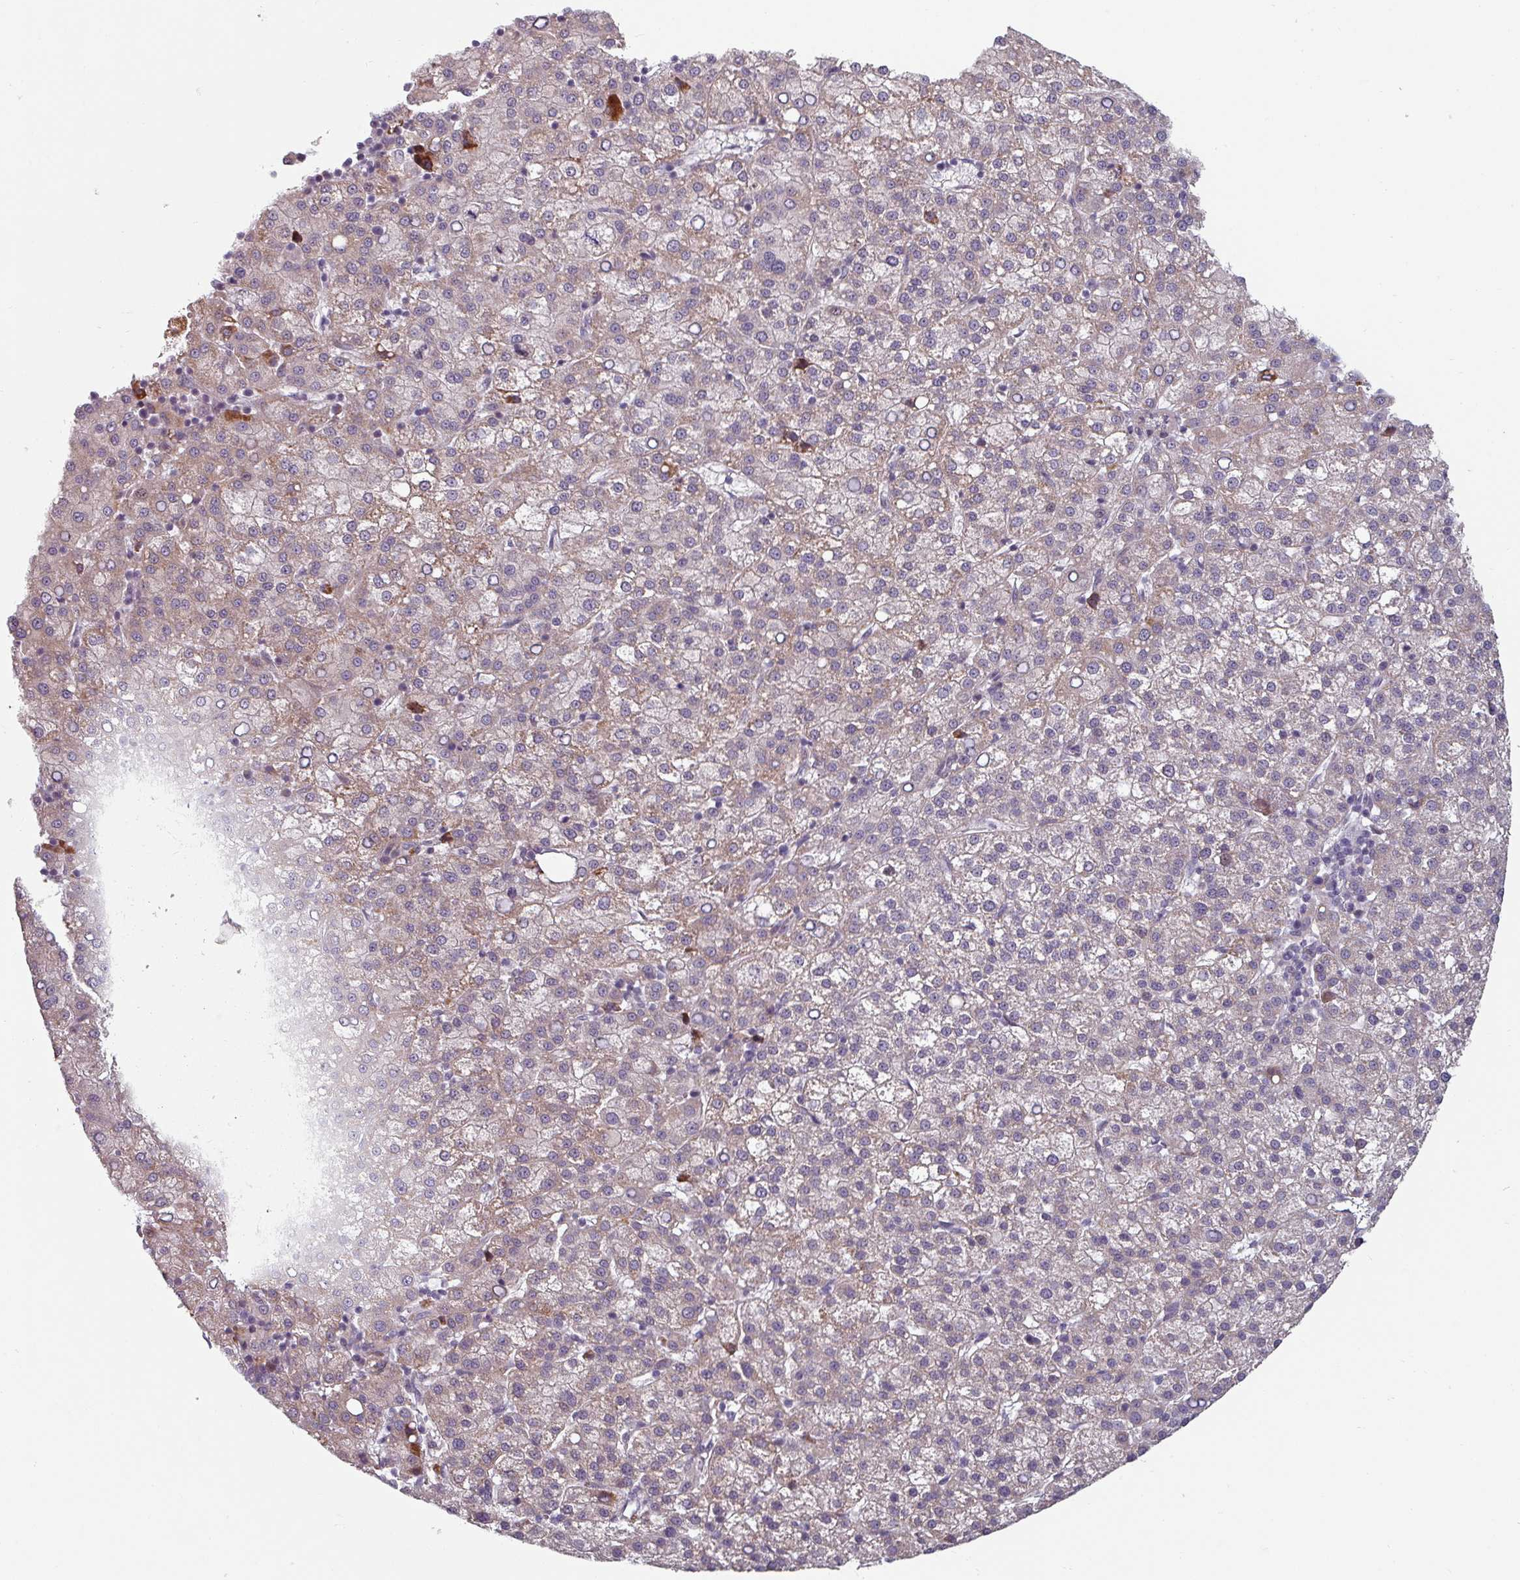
{"staining": {"intensity": "weak", "quantity": "25%-75%", "location": "cytoplasmic/membranous"}, "tissue": "liver cancer", "cell_type": "Tumor cells", "image_type": "cancer", "snomed": [{"axis": "morphology", "description": "Carcinoma, Hepatocellular, NOS"}, {"axis": "topography", "description": "Liver"}], "caption": "Protein staining displays weak cytoplasmic/membranous staining in approximately 25%-75% of tumor cells in liver cancer.", "gene": "CYB5RL", "patient": {"sex": "female", "age": 58}}